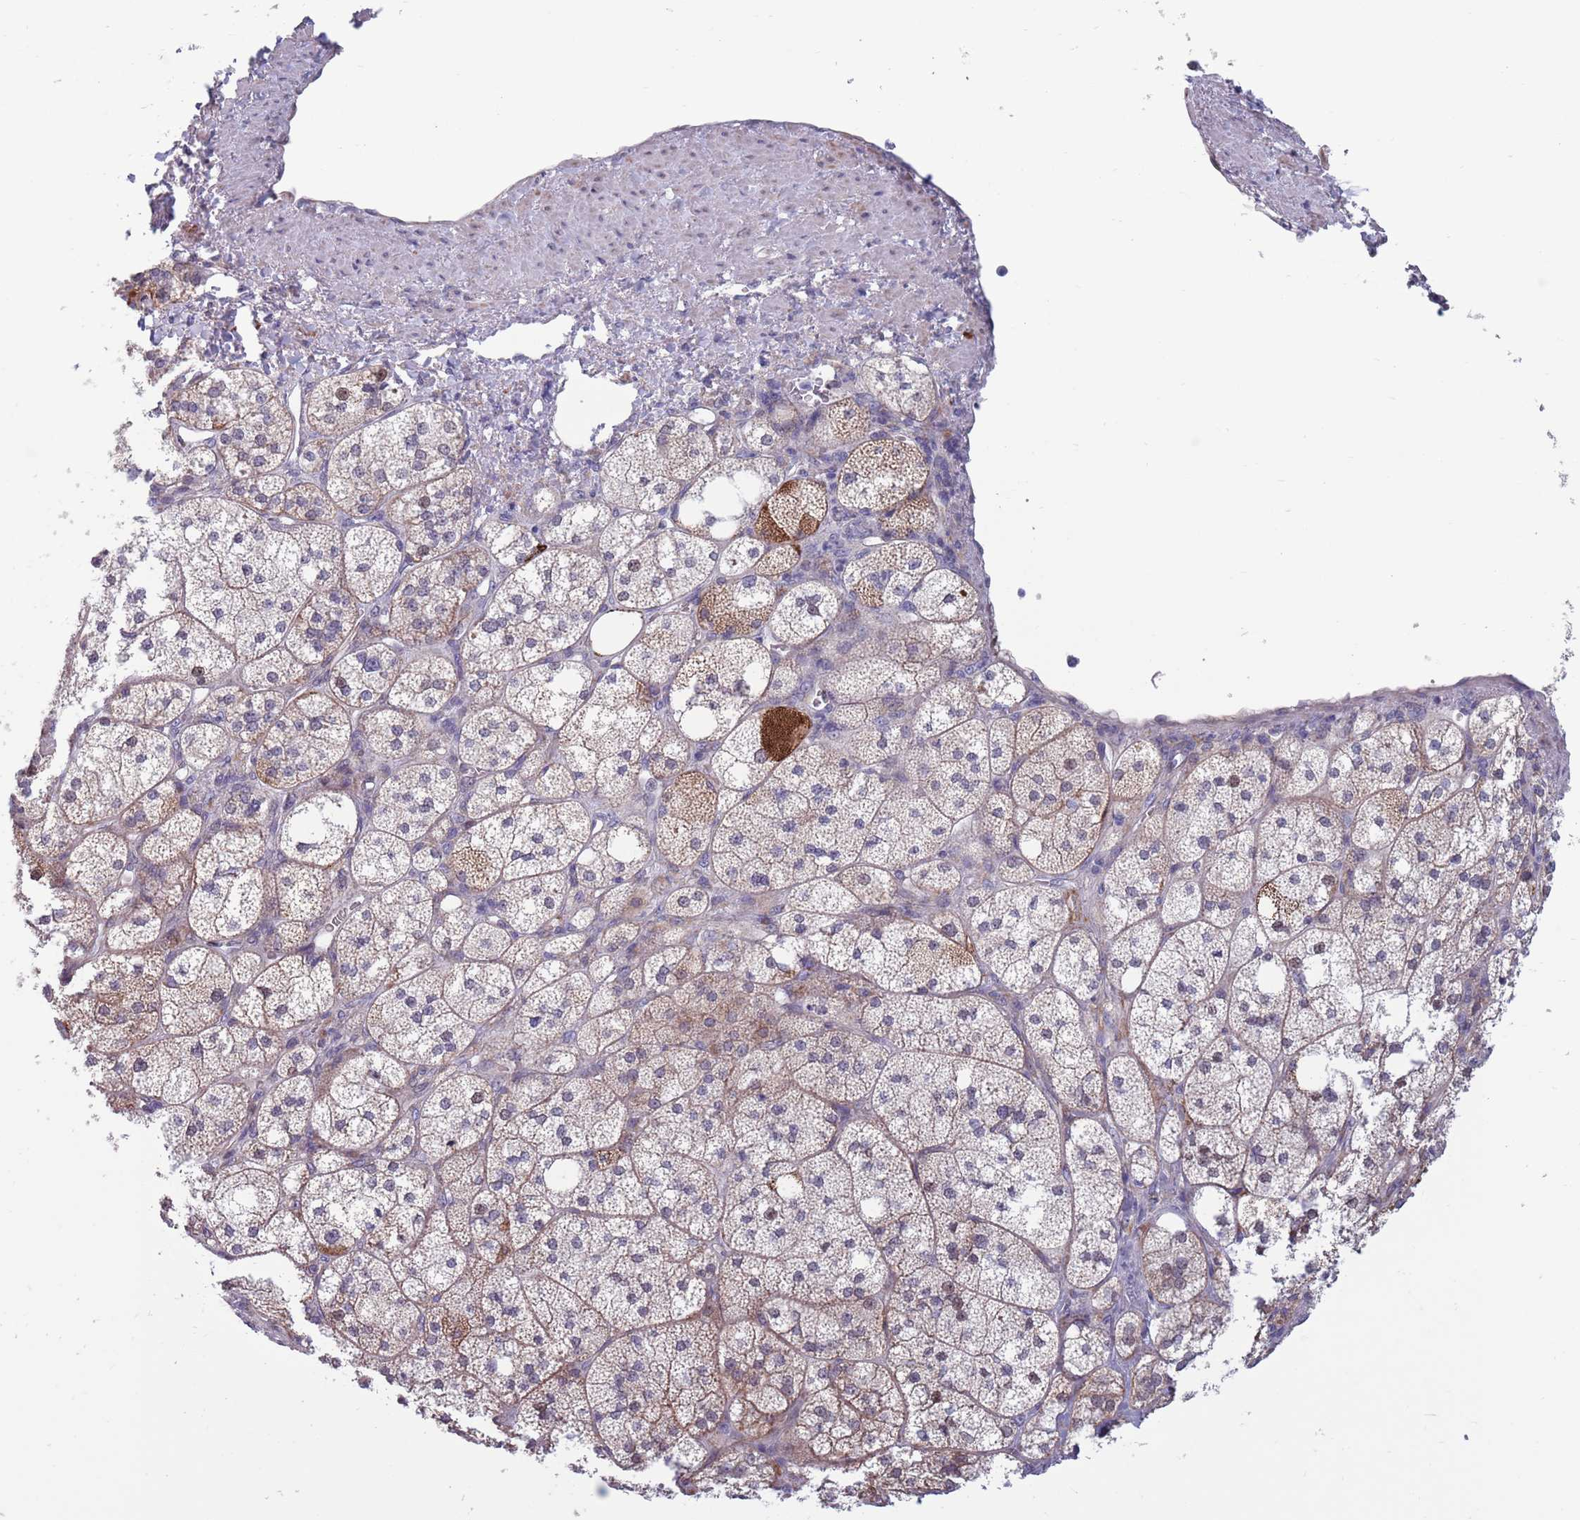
{"staining": {"intensity": "strong", "quantity": "<25%", "location": "cytoplasmic/membranous"}, "tissue": "adrenal gland", "cell_type": "Glandular cells", "image_type": "normal", "snomed": [{"axis": "morphology", "description": "Normal tissue, NOS"}, {"axis": "topography", "description": "Adrenal gland"}], "caption": "The immunohistochemical stain shows strong cytoplasmic/membranous staining in glandular cells of normal adrenal gland. (Stains: DAB in brown, nuclei in blue, Microscopy: brightfield microscopy at high magnification).", "gene": "TYW1B", "patient": {"sex": "male", "age": 61}}